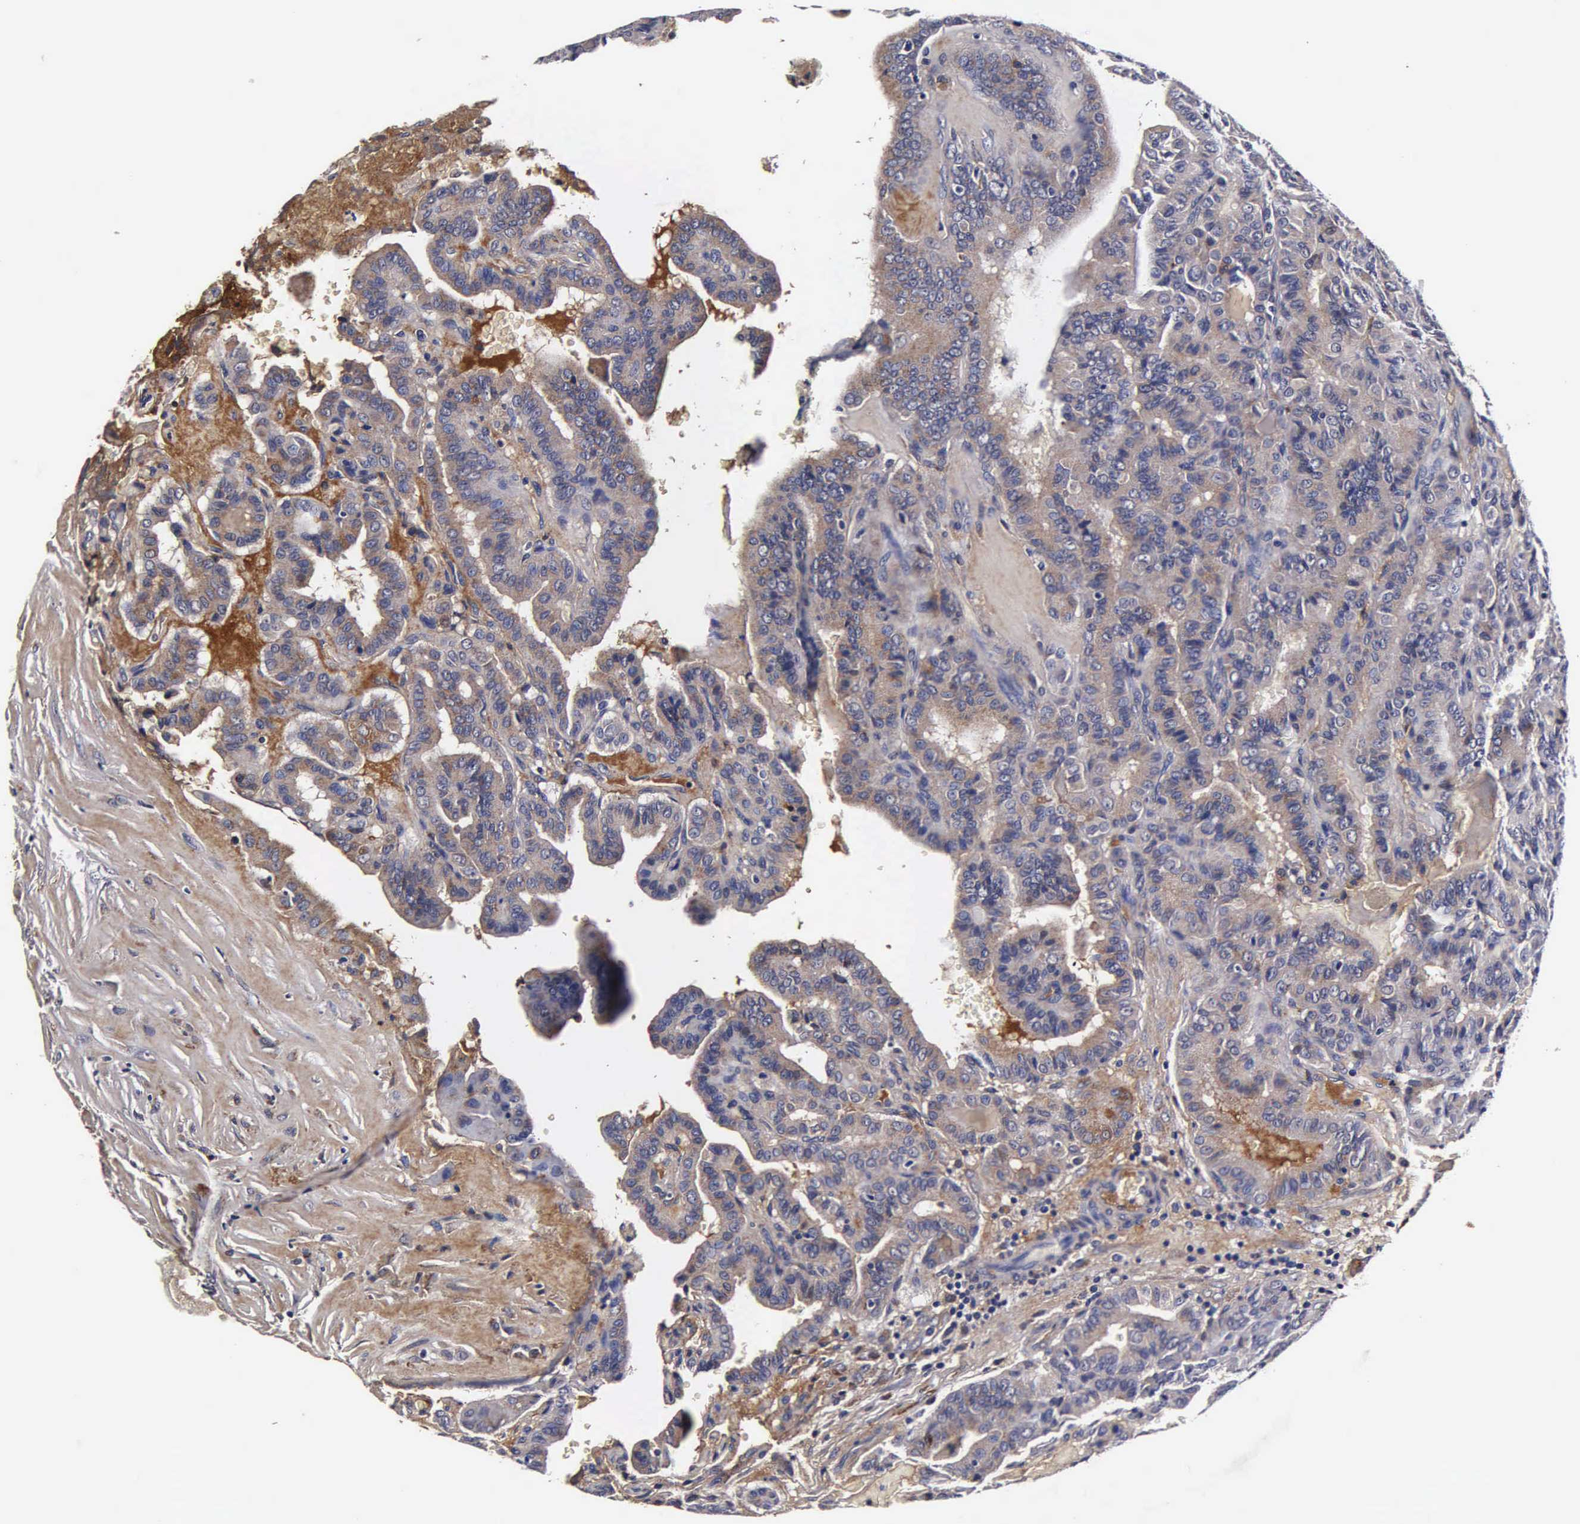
{"staining": {"intensity": "weak", "quantity": ">75%", "location": "cytoplasmic/membranous"}, "tissue": "thyroid cancer", "cell_type": "Tumor cells", "image_type": "cancer", "snomed": [{"axis": "morphology", "description": "Papillary adenocarcinoma, NOS"}, {"axis": "topography", "description": "Thyroid gland"}], "caption": "DAB (3,3'-diaminobenzidine) immunohistochemical staining of human thyroid cancer exhibits weak cytoplasmic/membranous protein expression in approximately >75% of tumor cells.", "gene": "CST3", "patient": {"sex": "male", "age": 87}}